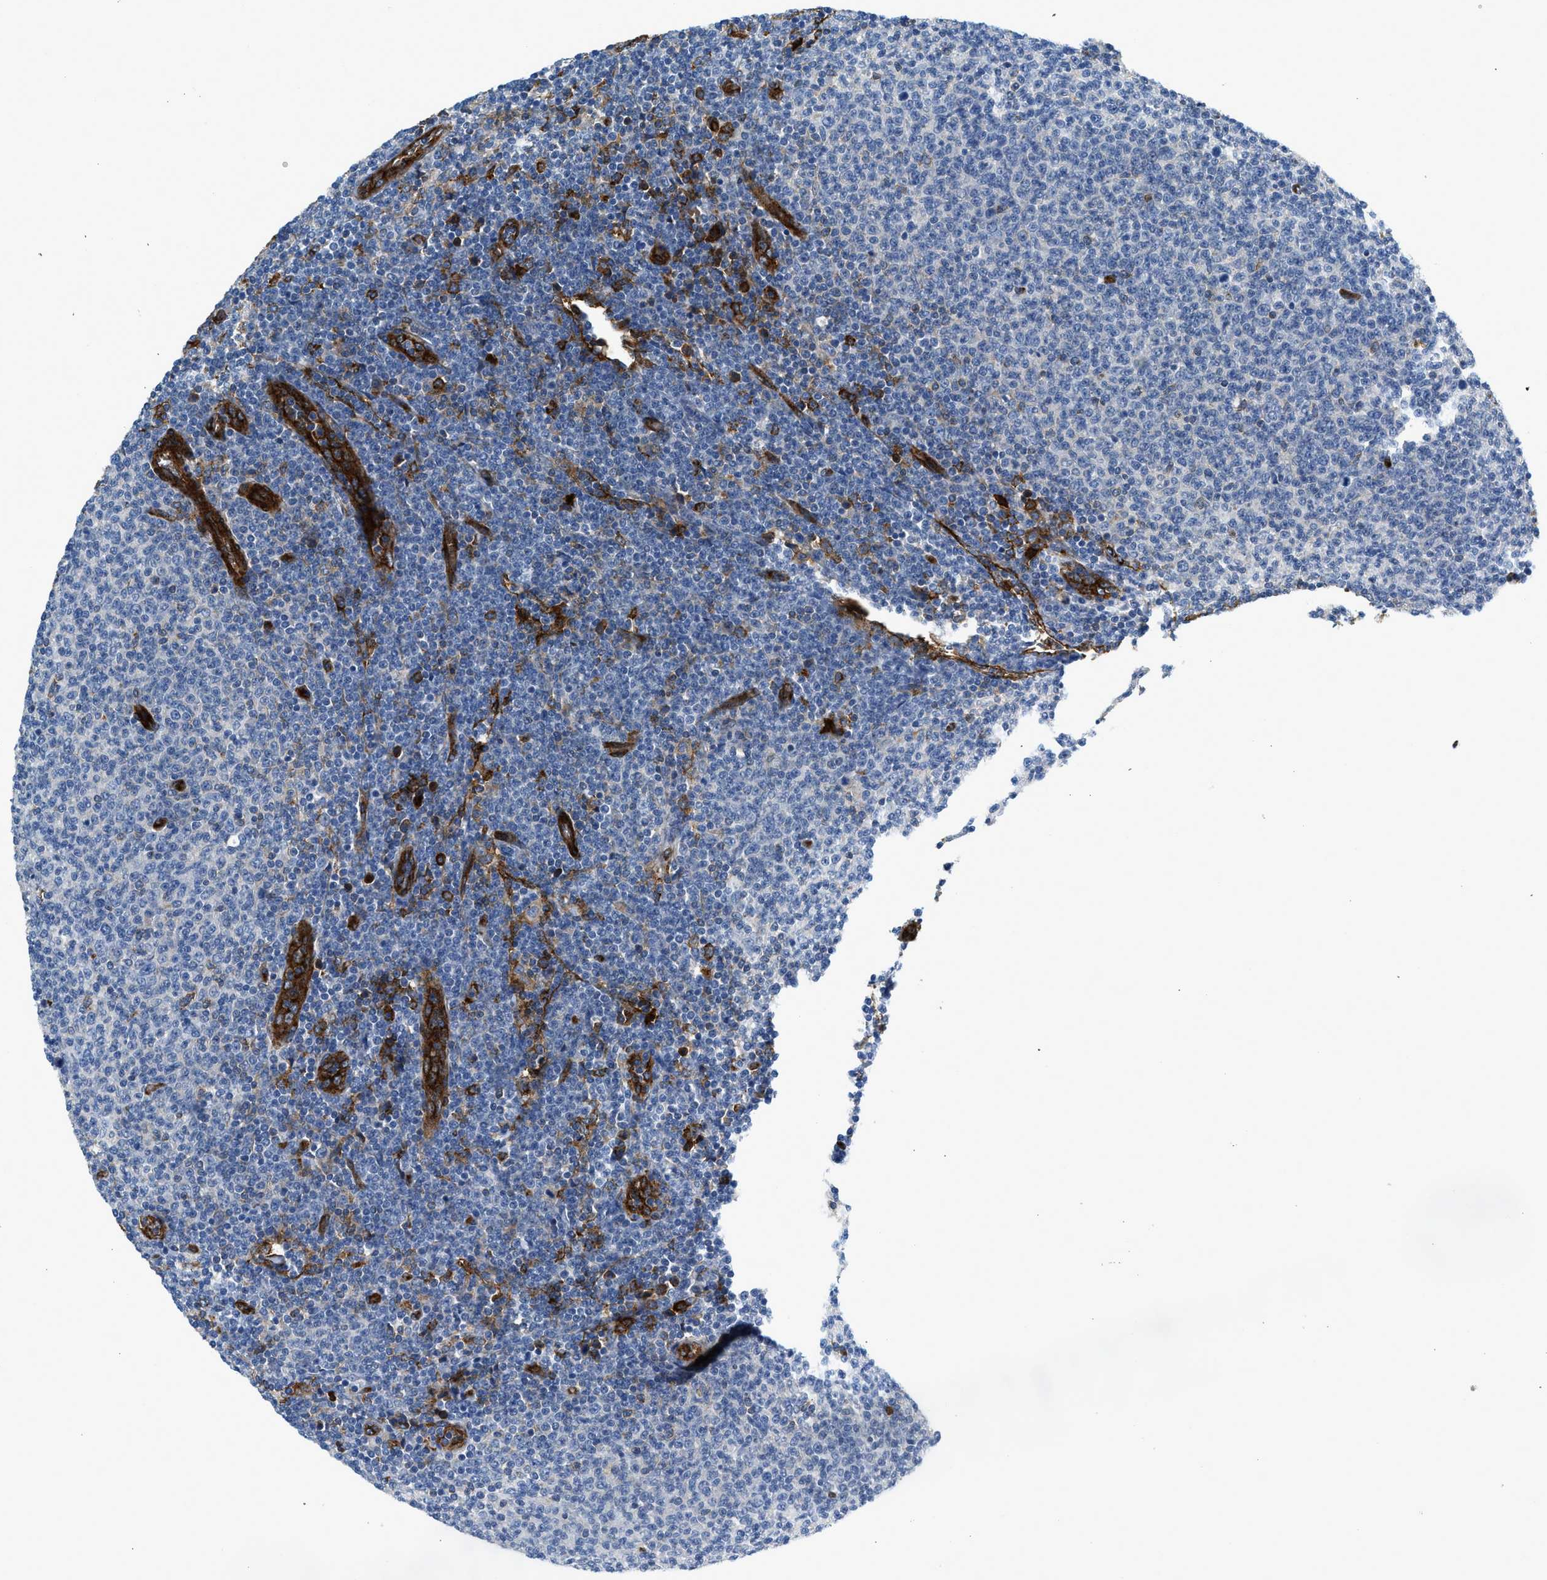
{"staining": {"intensity": "negative", "quantity": "none", "location": "none"}, "tissue": "lymphoma", "cell_type": "Tumor cells", "image_type": "cancer", "snomed": [{"axis": "morphology", "description": "Malignant lymphoma, non-Hodgkin's type, Low grade"}, {"axis": "topography", "description": "Lymph node"}], "caption": "IHC of low-grade malignant lymphoma, non-Hodgkin's type exhibits no expression in tumor cells. The staining was performed using DAB to visualize the protein expression in brown, while the nuclei were stained in blue with hematoxylin (Magnification: 20x).", "gene": "HIP1", "patient": {"sex": "male", "age": 66}}